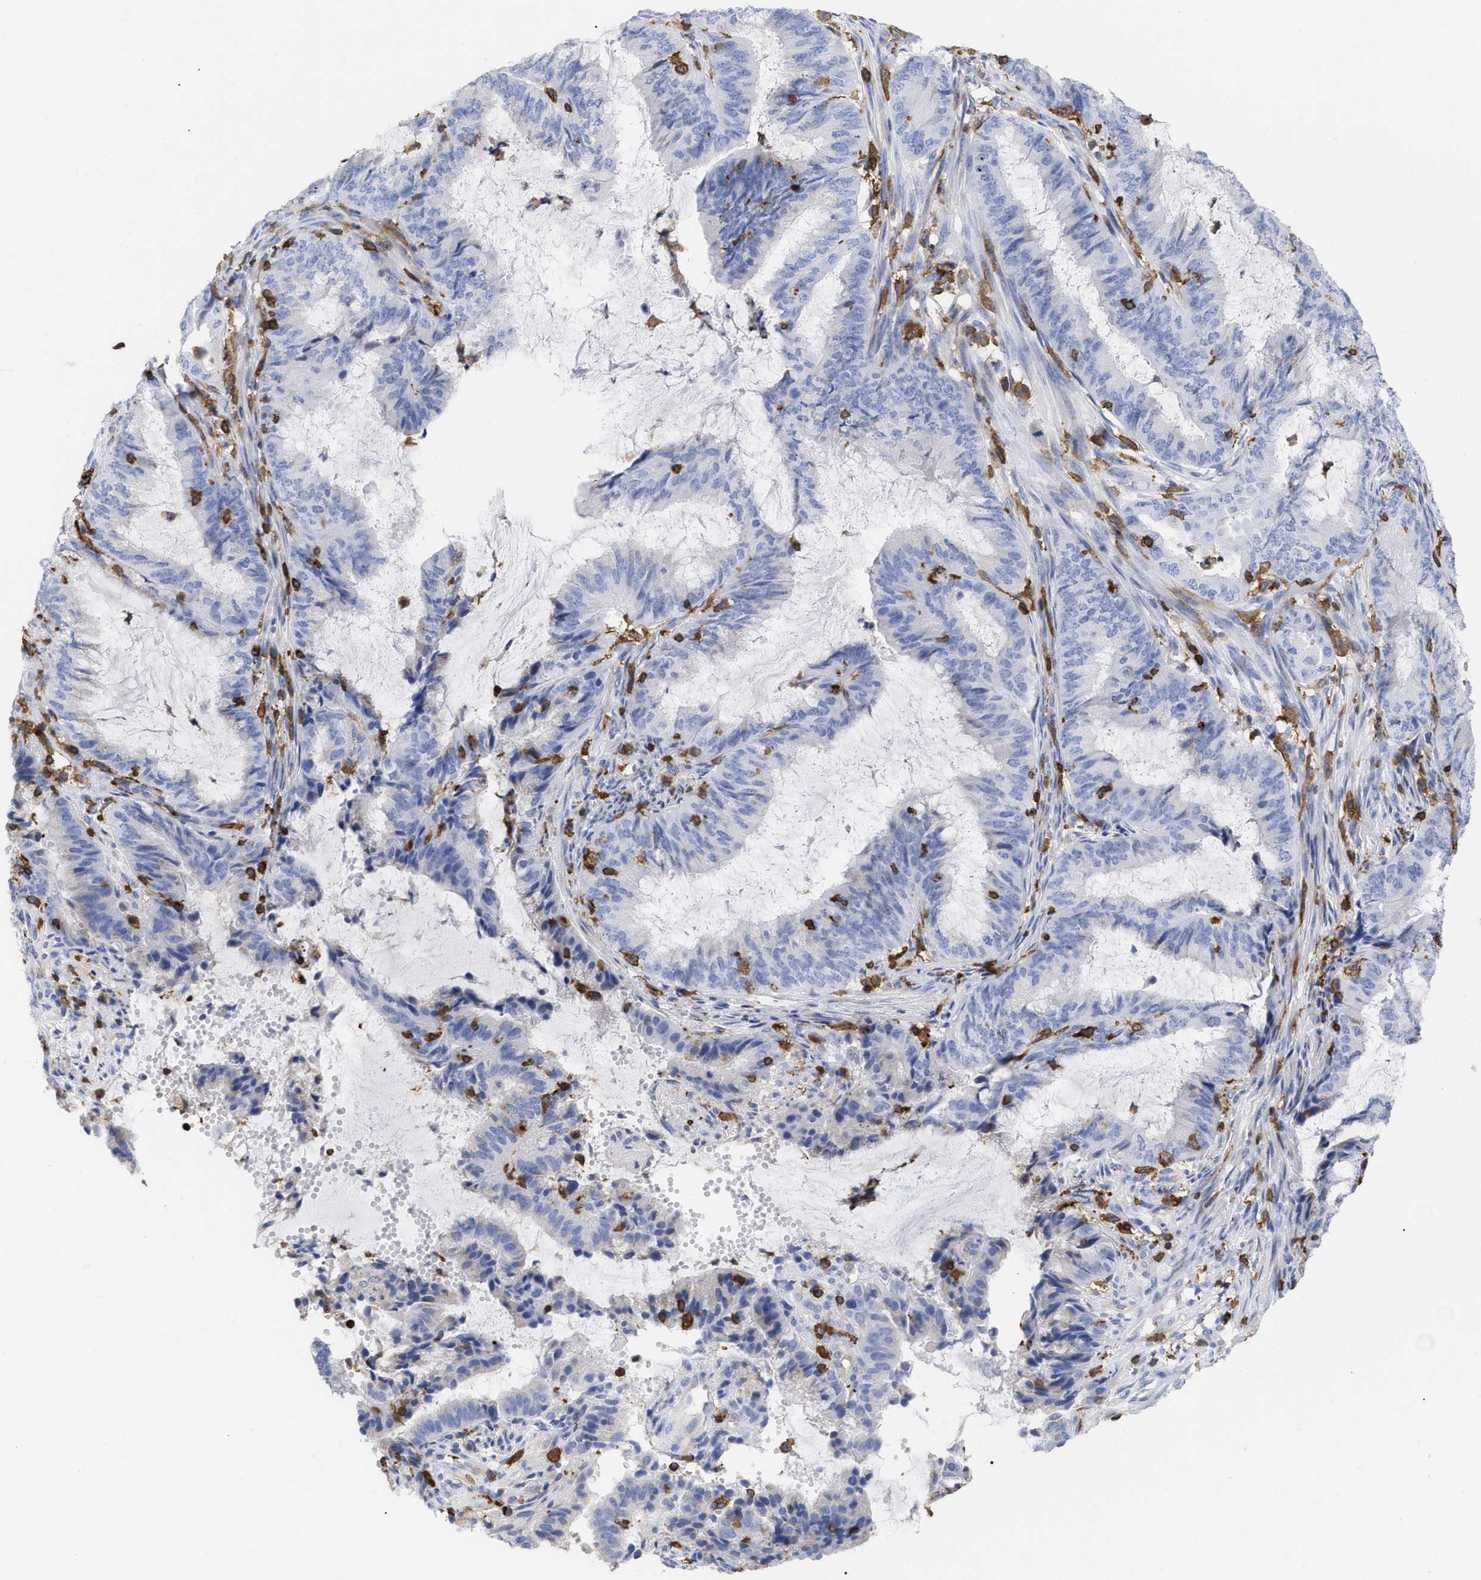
{"staining": {"intensity": "negative", "quantity": "none", "location": "none"}, "tissue": "endometrial cancer", "cell_type": "Tumor cells", "image_type": "cancer", "snomed": [{"axis": "morphology", "description": "Adenocarcinoma, NOS"}, {"axis": "topography", "description": "Endometrium"}], "caption": "Immunohistochemistry (IHC) of human adenocarcinoma (endometrial) shows no positivity in tumor cells.", "gene": "HCLS1", "patient": {"sex": "female", "age": 51}}